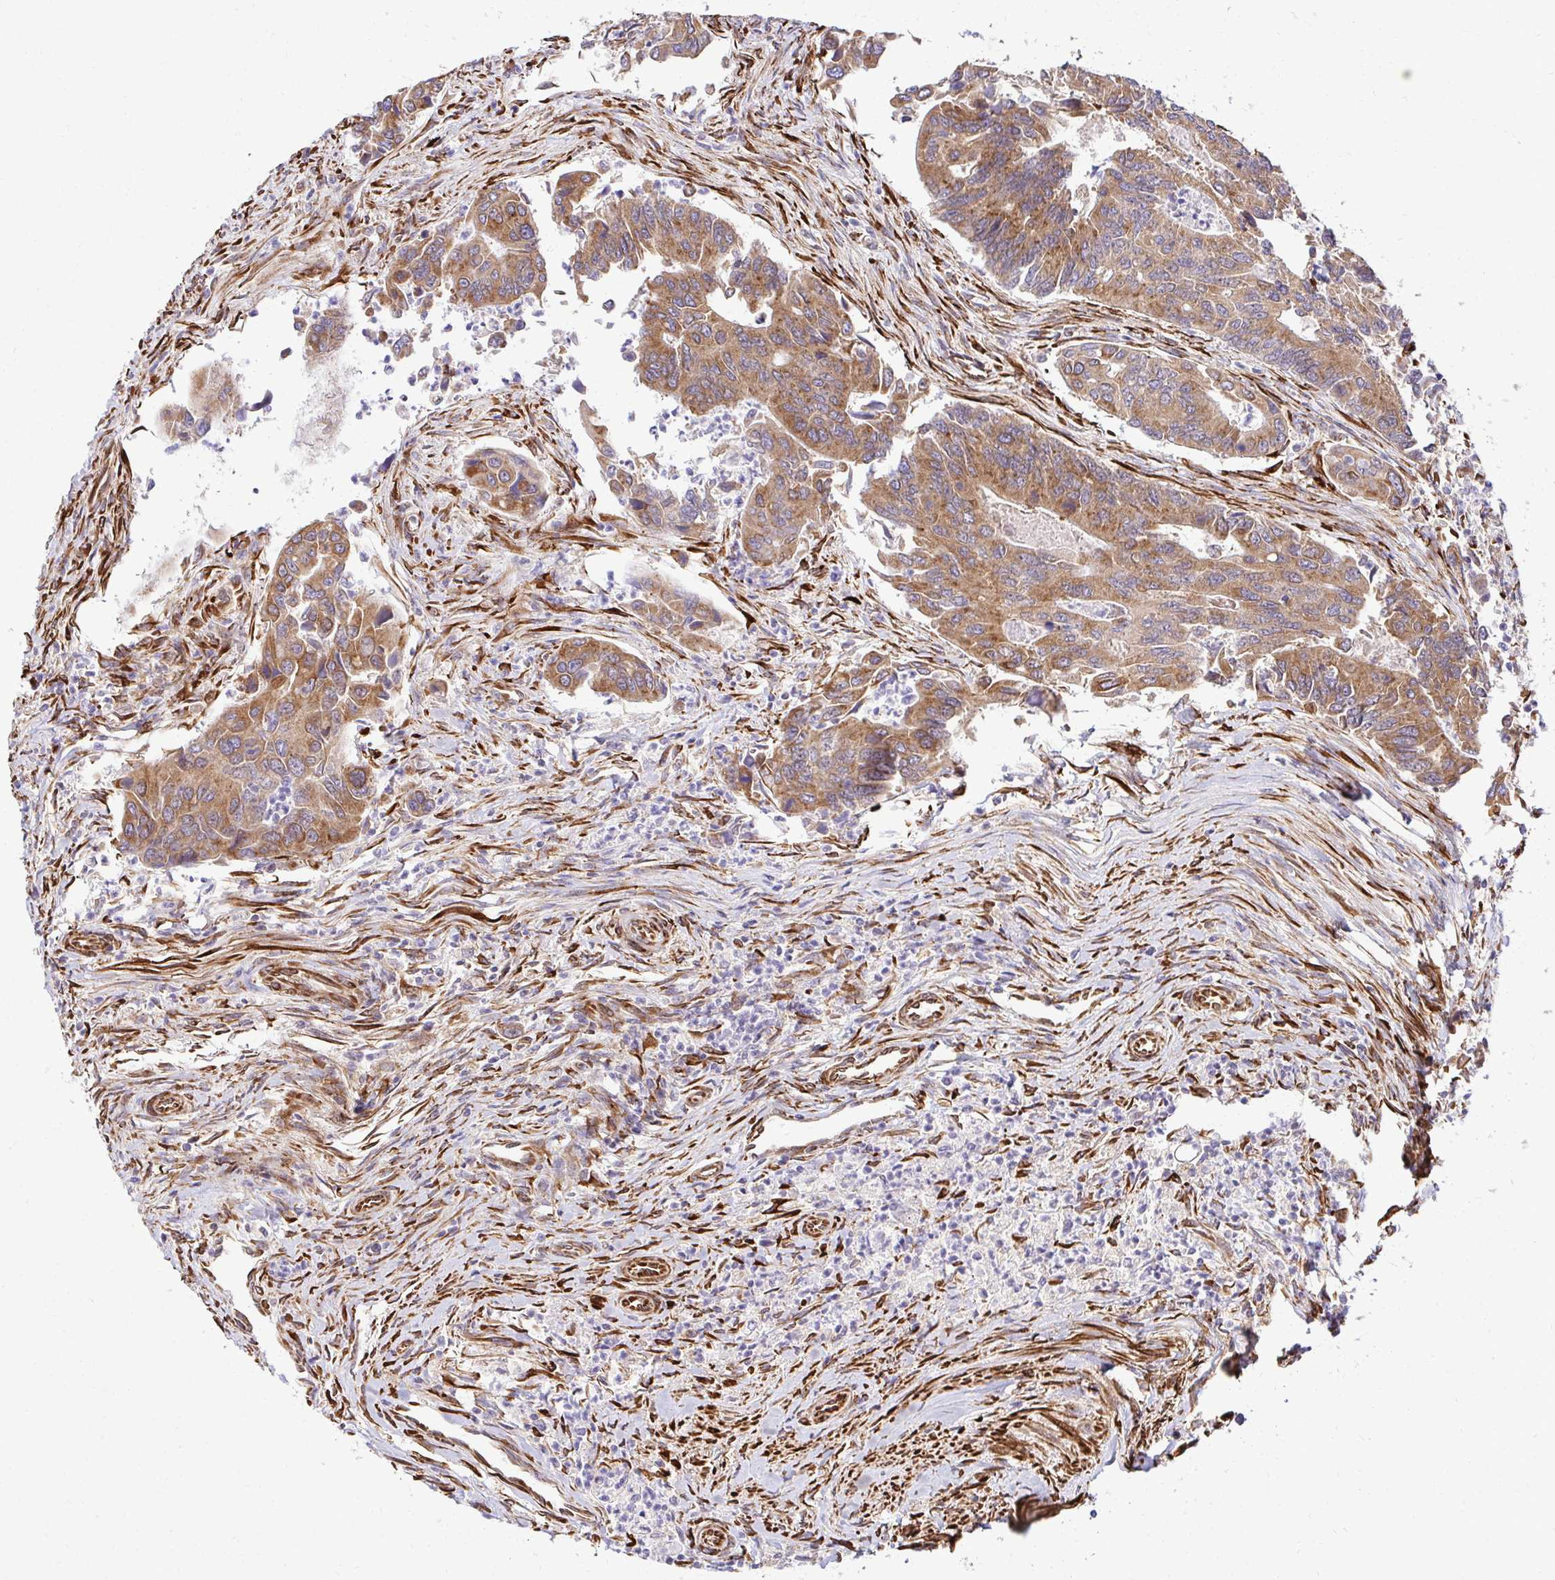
{"staining": {"intensity": "moderate", "quantity": ">75%", "location": "cytoplasmic/membranous"}, "tissue": "colorectal cancer", "cell_type": "Tumor cells", "image_type": "cancer", "snomed": [{"axis": "morphology", "description": "Adenocarcinoma, NOS"}, {"axis": "topography", "description": "Colon"}], "caption": "Colorectal cancer (adenocarcinoma) was stained to show a protein in brown. There is medium levels of moderate cytoplasmic/membranous staining in approximately >75% of tumor cells.", "gene": "HPS1", "patient": {"sex": "female", "age": 67}}